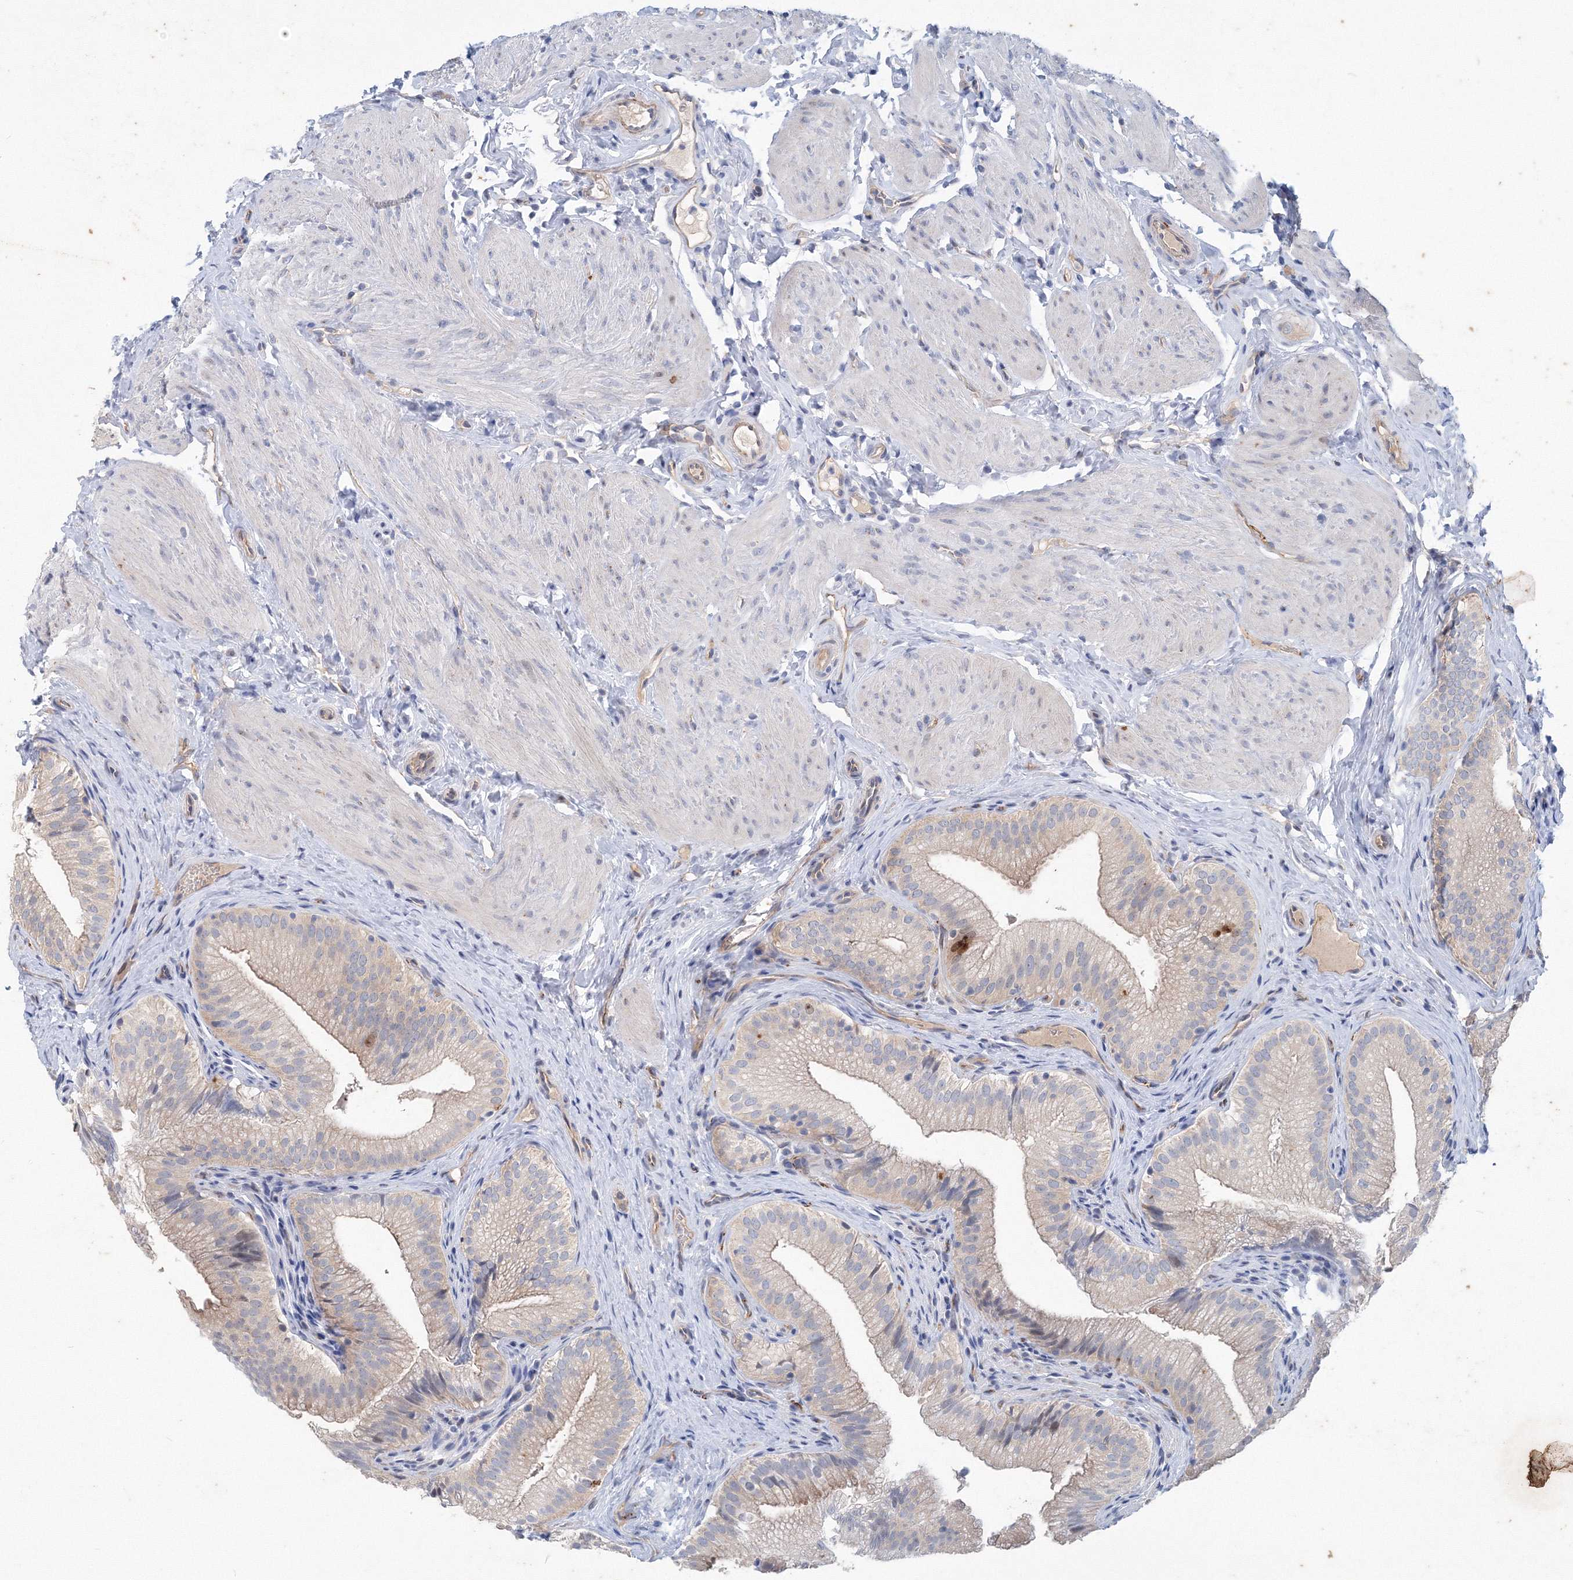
{"staining": {"intensity": "weak", "quantity": "<25%", "location": "cytoplasmic/membranous"}, "tissue": "gallbladder", "cell_type": "Glandular cells", "image_type": "normal", "snomed": [{"axis": "morphology", "description": "Normal tissue, NOS"}, {"axis": "topography", "description": "Gallbladder"}], "caption": "Protein analysis of normal gallbladder displays no significant staining in glandular cells. (Stains: DAB (3,3'-diaminobenzidine) immunohistochemistry (IHC) with hematoxylin counter stain, Microscopy: brightfield microscopy at high magnification).", "gene": "TANC1", "patient": {"sex": "female", "age": 30}}